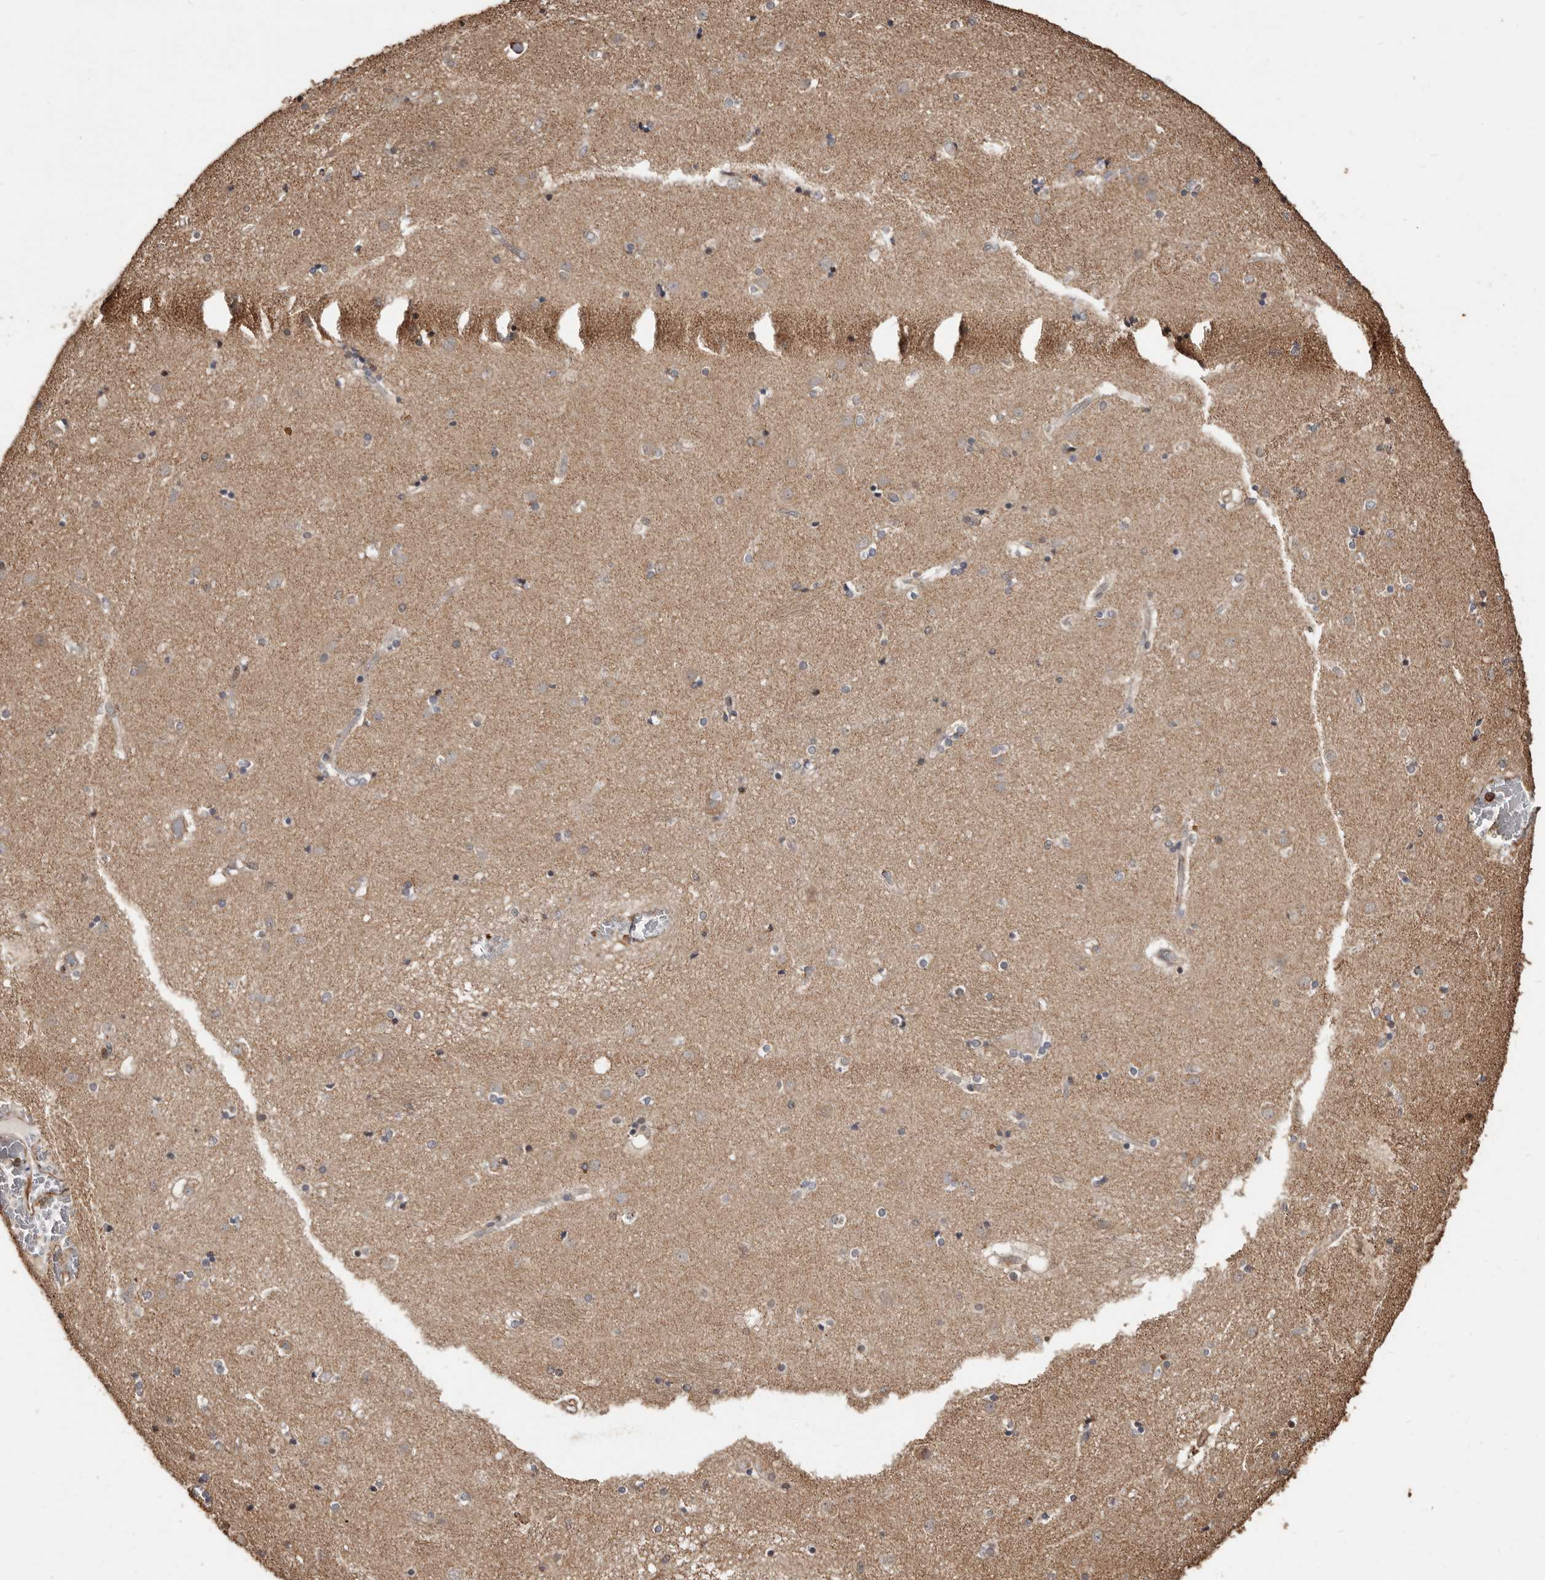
{"staining": {"intensity": "negative", "quantity": "none", "location": "none"}, "tissue": "caudate", "cell_type": "Glial cells", "image_type": "normal", "snomed": [{"axis": "morphology", "description": "Normal tissue, NOS"}, {"axis": "topography", "description": "Lateral ventricle wall"}], "caption": "This is an IHC photomicrograph of benign human caudate. There is no positivity in glial cells.", "gene": "GSK3A", "patient": {"sex": "male", "age": 70}}